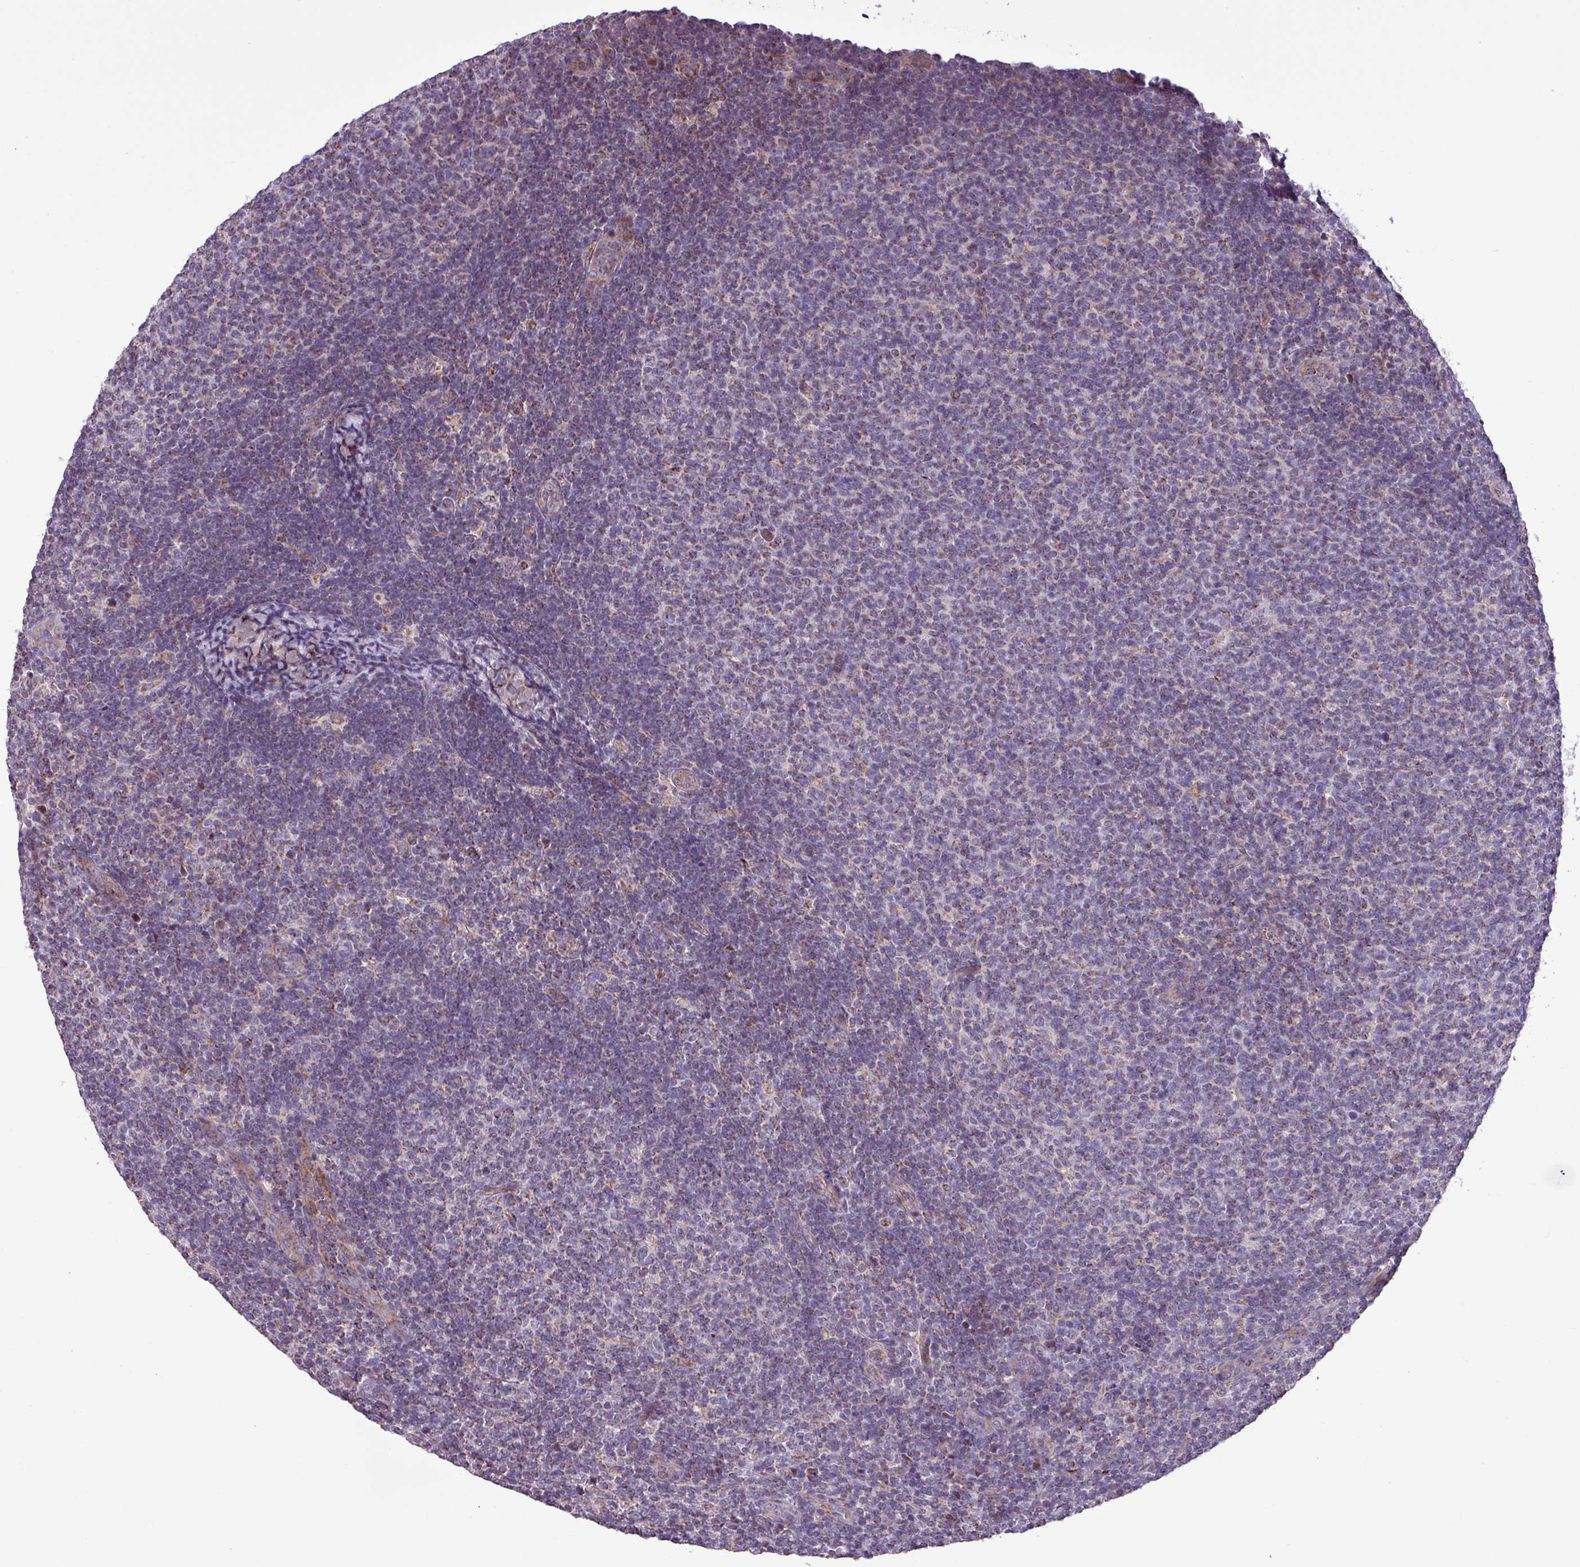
{"staining": {"intensity": "weak", "quantity": "25%-75%", "location": "cytoplasmic/membranous"}, "tissue": "lymphoma", "cell_type": "Tumor cells", "image_type": "cancer", "snomed": [{"axis": "morphology", "description": "Malignant lymphoma, non-Hodgkin's type, Low grade"}, {"axis": "topography", "description": "Lymph node"}], "caption": "Immunohistochemistry (IHC) (DAB (3,3'-diaminobenzidine)) staining of malignant lymphoma, non-Hodgkin's type (low-grade) reveals weak cytoplasmic/membranous protein expression in approximately 25%-75% of tumor cells.", "gene": "FAM183A", "patient": {"sex": "male", "age": 66}}